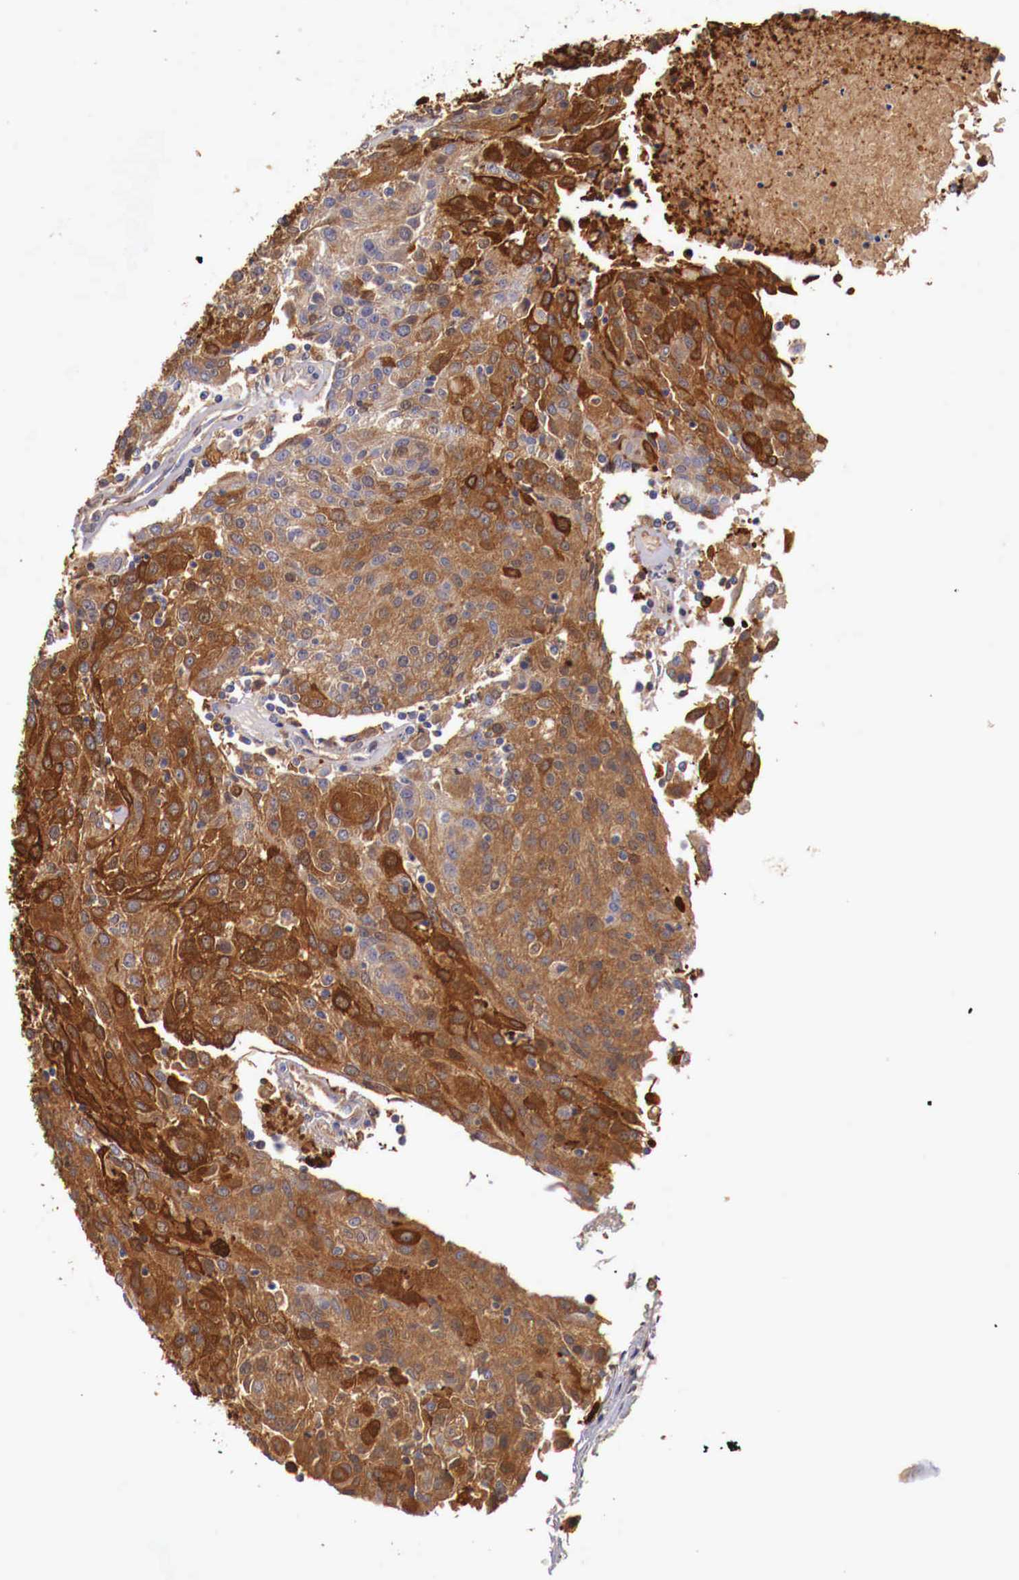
{"staining": {"intensity": "strong", "quantity": ">75%", "location": "cytoplasmic/membranous"}, "tissue": "urothelial cancer", "cell_type": "Tumor cells", "image_type": "cancer", "snomed": [{"axis": "morphology", "description": "Urothelial carcinoma, High grade"}, {"axis": "topography", "description": "Urinary bladder"}], "caption": "An immunohistochemistry (IHC) histopathology image of tumor tissue is shown. Protein staining in brown labels strong cytoplasmic/membranous positivity in urothelial cancer within tumor cells.", "gene": "PITPNA", "patient": {"sex": "female", "age": 85}}